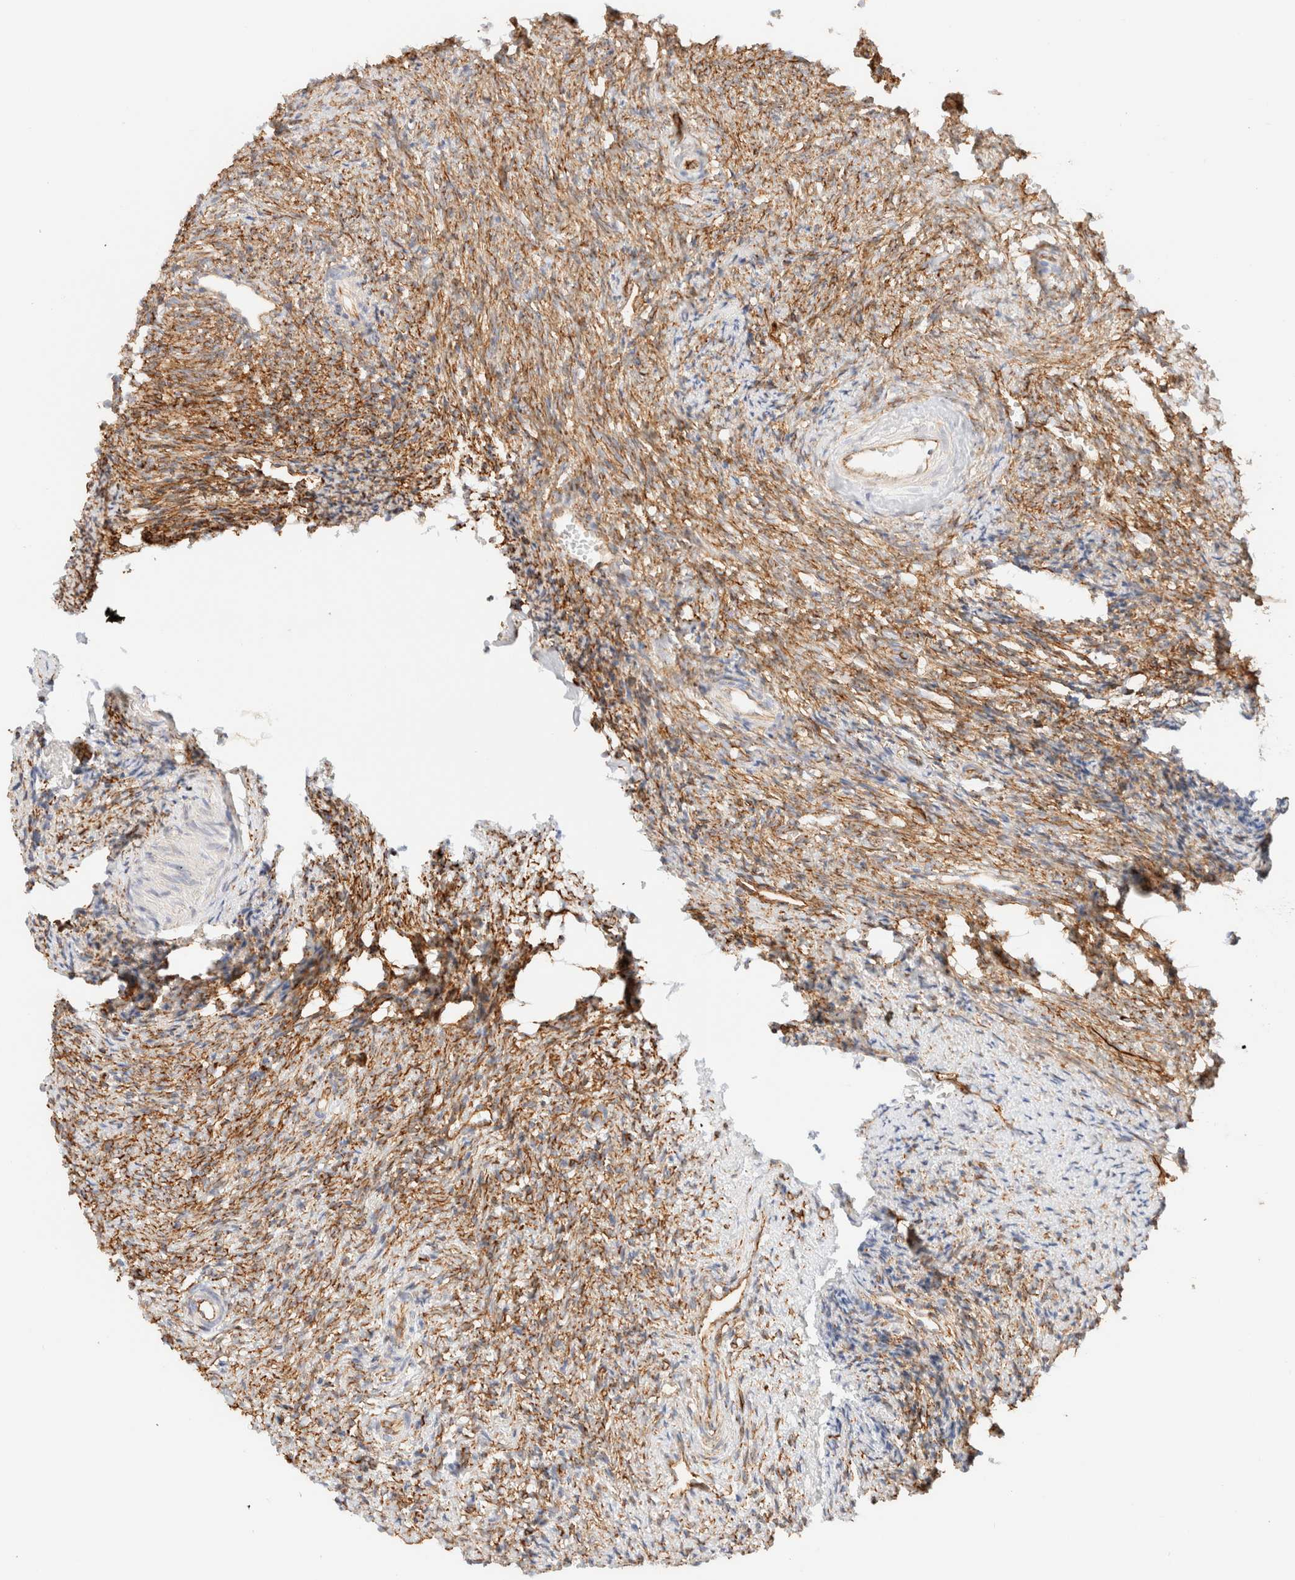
{"staining": {"intensity": "moderate", "quantity": ">75%", "location": "cytoplasmic/membranous"}, "tissue": "ovary", "cell_type": "Ovarian stroma cells", "image_type": "normal", "snomed": [{"axis": "morphology", "description": "Normal tissue, NOS"}, {"axis": "topography", "description": "Ovary"}], "caption": "Protein expression analysis of unremarkable ovary reveals moderate cytoplasmic/membranous positivity in about >75% of ovarian stroma cells.", "gene": "CYB5R4", "patient": {"sex": "female", "age": 41}}